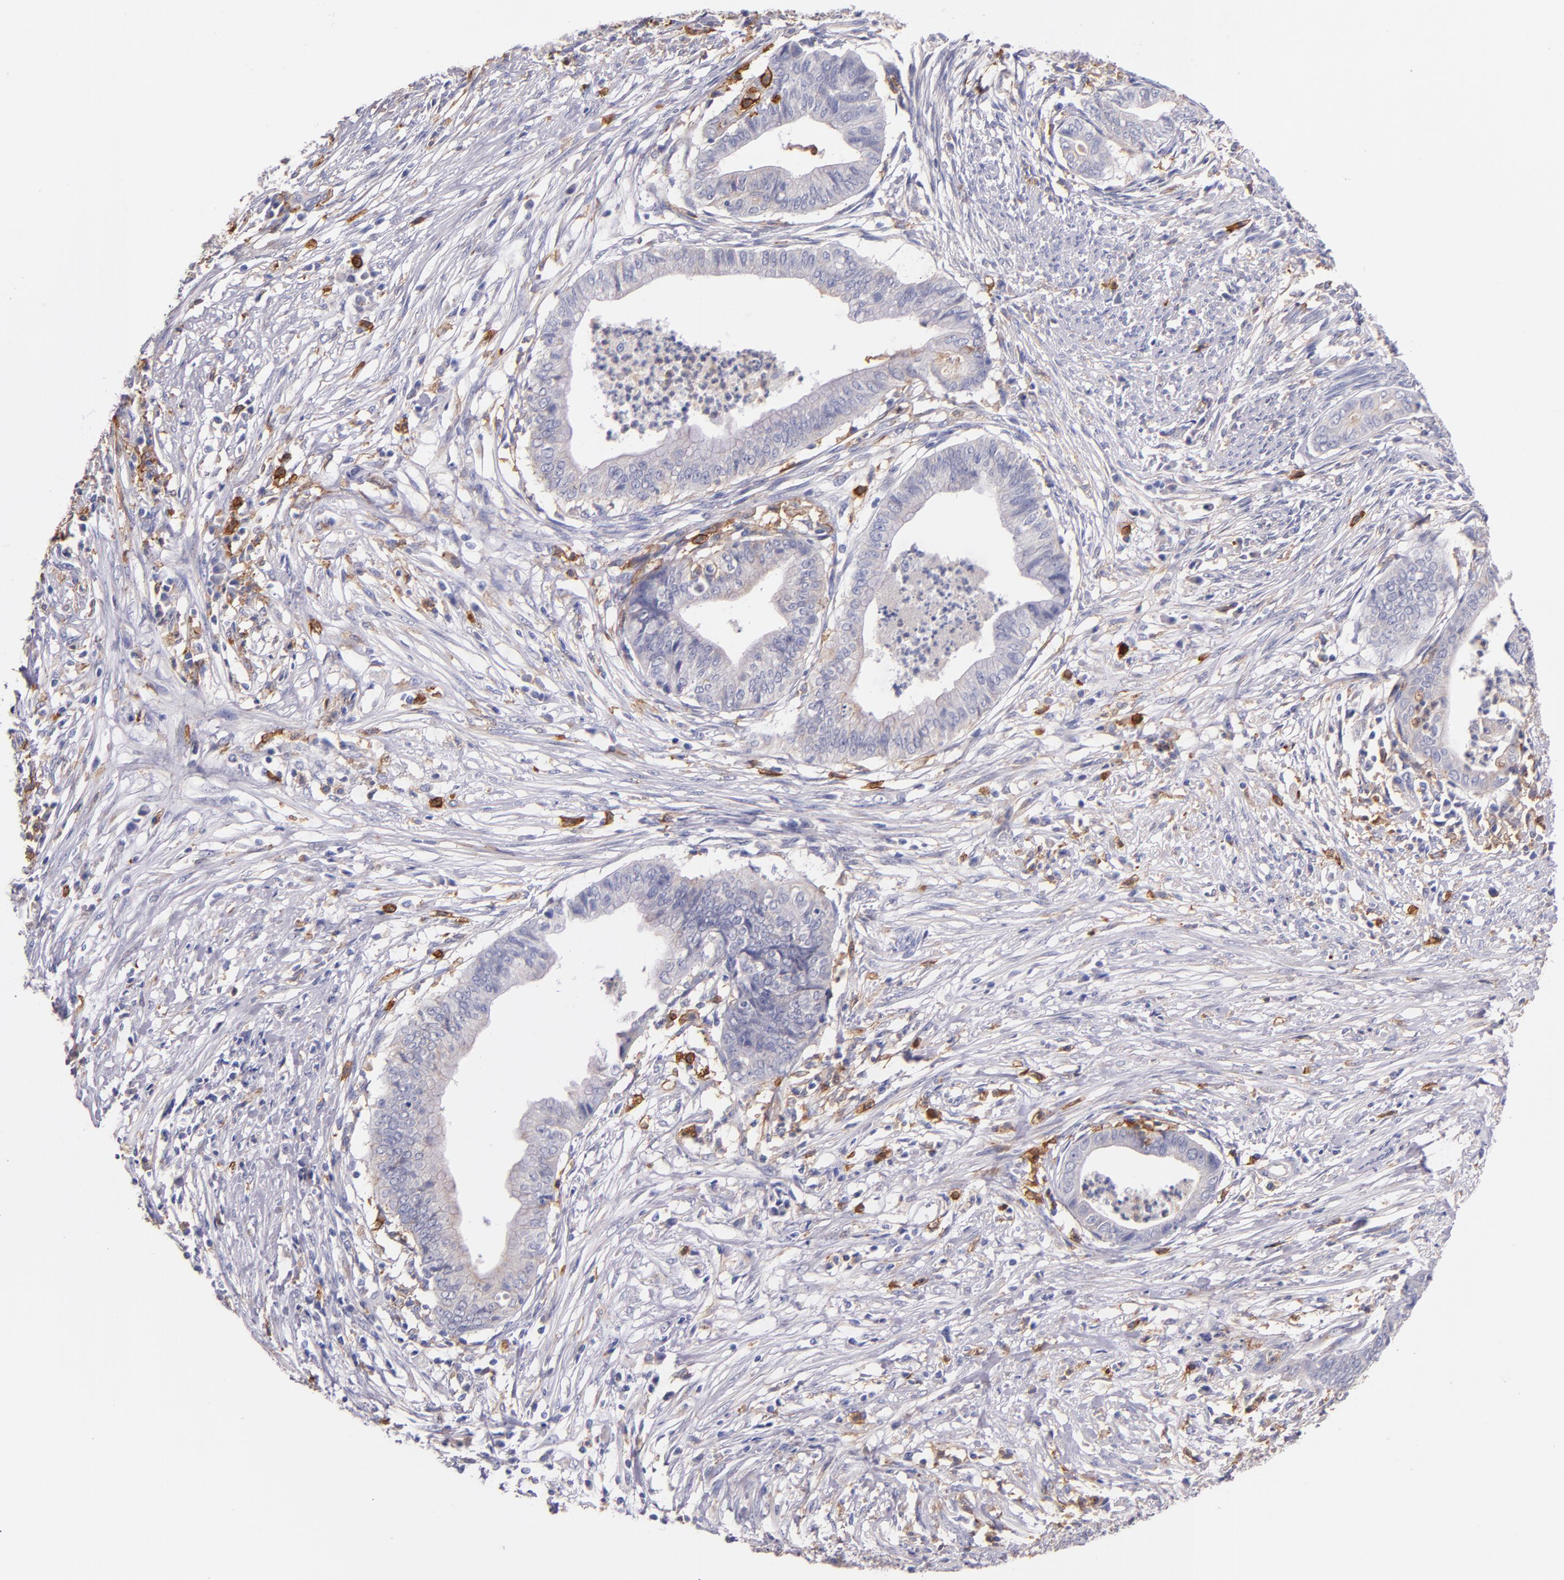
{"staining": {"intensity": "weak", "quantity": "<25%", "location": "cytoplasmic/membranous"}, "tissue": "endometrial cancer", "cell_type": "Tumor cells", "image_type": "cancer", "snomed": [{"axis": "morphology", "description": "Necrosis, NOS"}, {"axis": "morphology", "description": "Adenocarcinoma, NOS"}, {"axis": "topography", "description": "Endometrium"}], "caption": "High magnification brightfield microscopy of endometrial adenocarcinoma stained with DAB (3,3'-diaminobenzidine) (brown) and counterstained with hematoxylin (blue): tumor cells show no significant expression.", "gene": "C5AR1", "patient": {"sex": "female", "age": 79}}